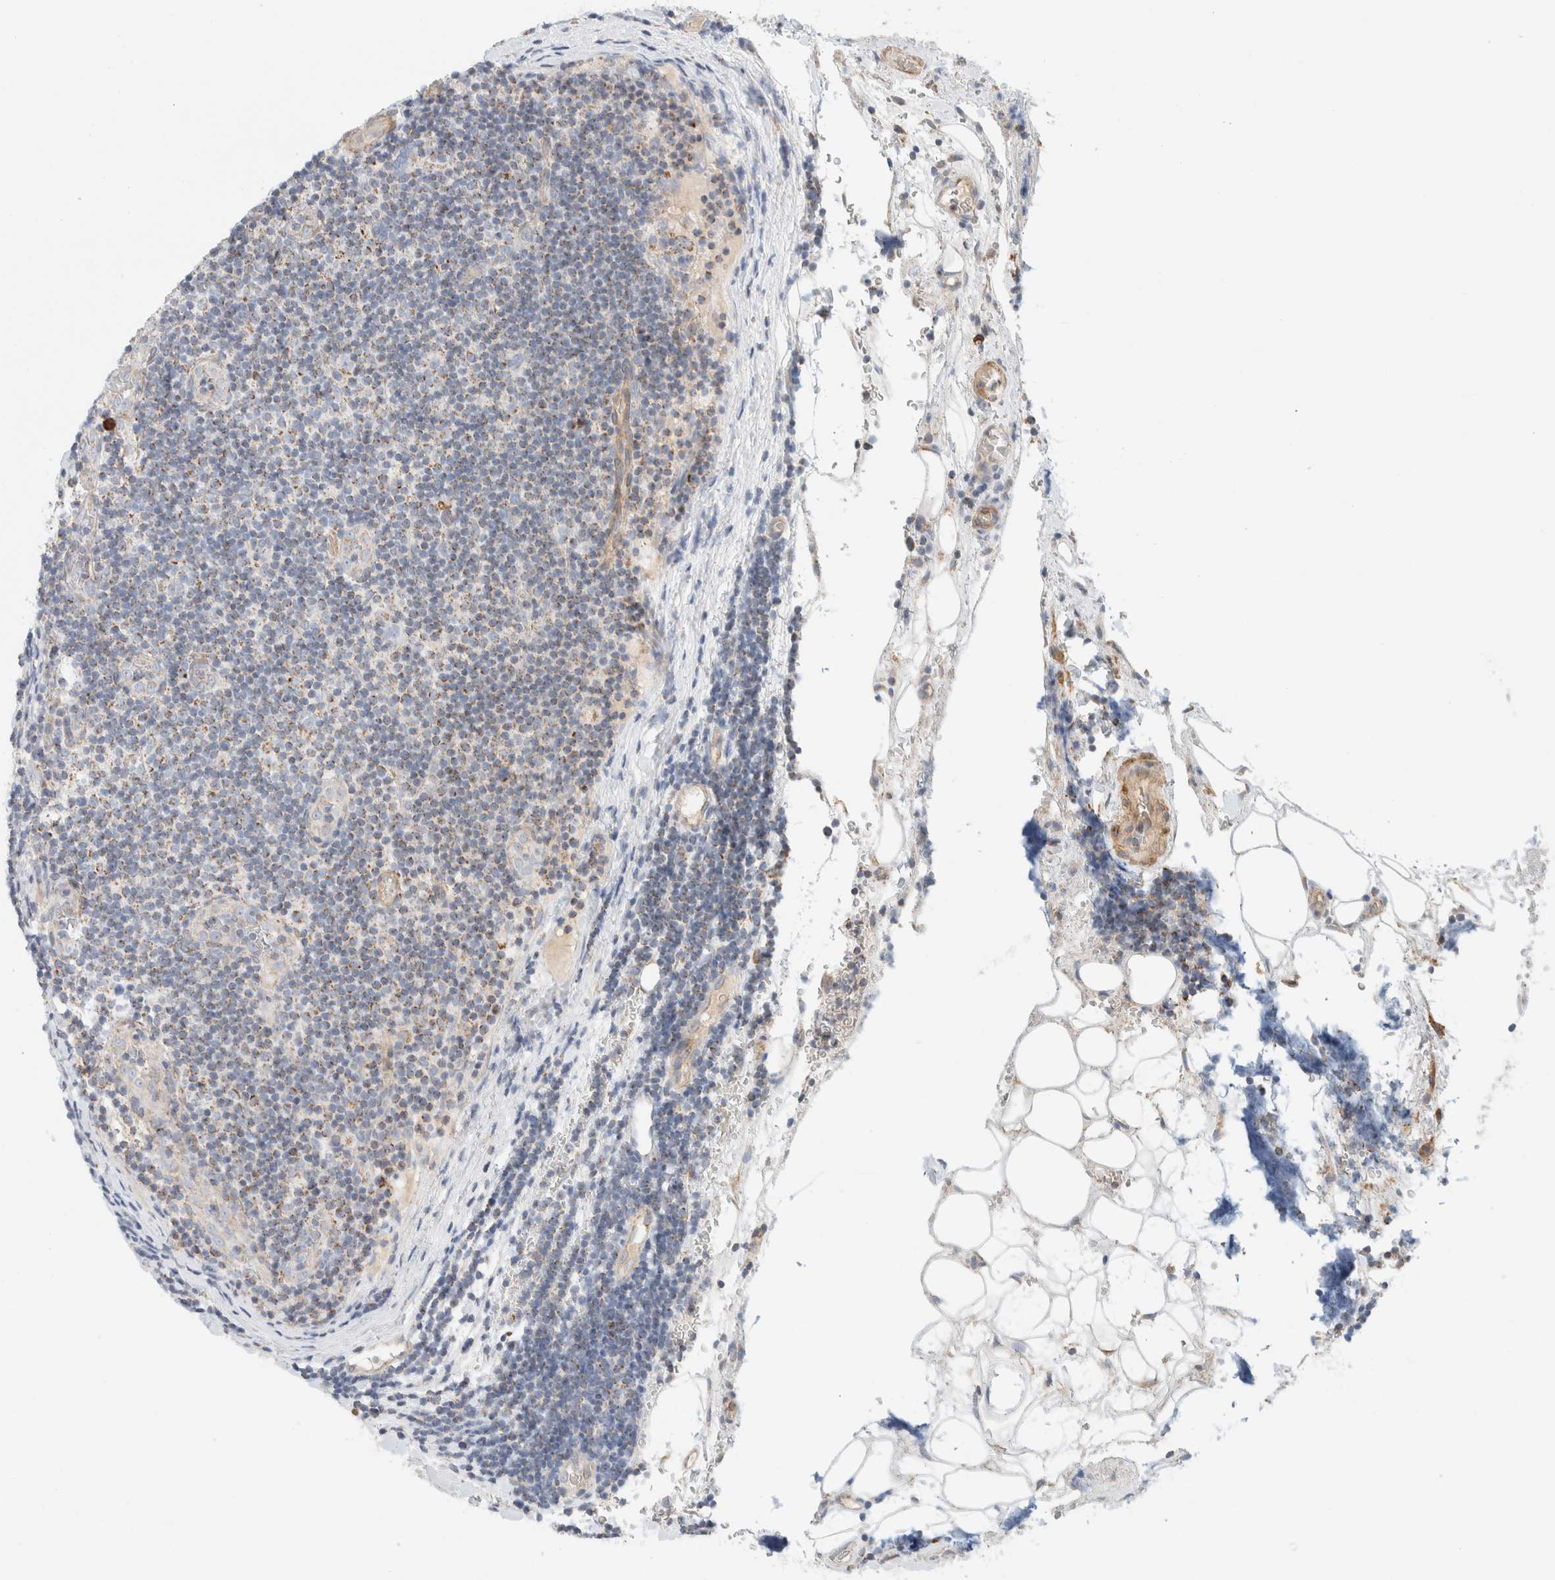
{"staining": {"intensity": "moderate", "quantity": "25%-75%", "location": "cytoplasmic/membranous"}, "tissue": "lymphoma", "cell_type": "Tumor cells", "image_type": "cancer", "snomed": [{"axis": "morphology", "description": "Malignant lymphoma, non-Hodgkin's type, Low grade"}, {"axis": "topography", "description": "Lymph node"}], "caption": "Immunohistochemical staining of human malignant lymphoma, non-Hodgkin's type (low-grade) shows moderate cytoplasmic/membranous protein positivity in approximately 25%-75% of tumor cells.", "gene": "MRM3", "patient": {"sex": "male", "age": 83}}